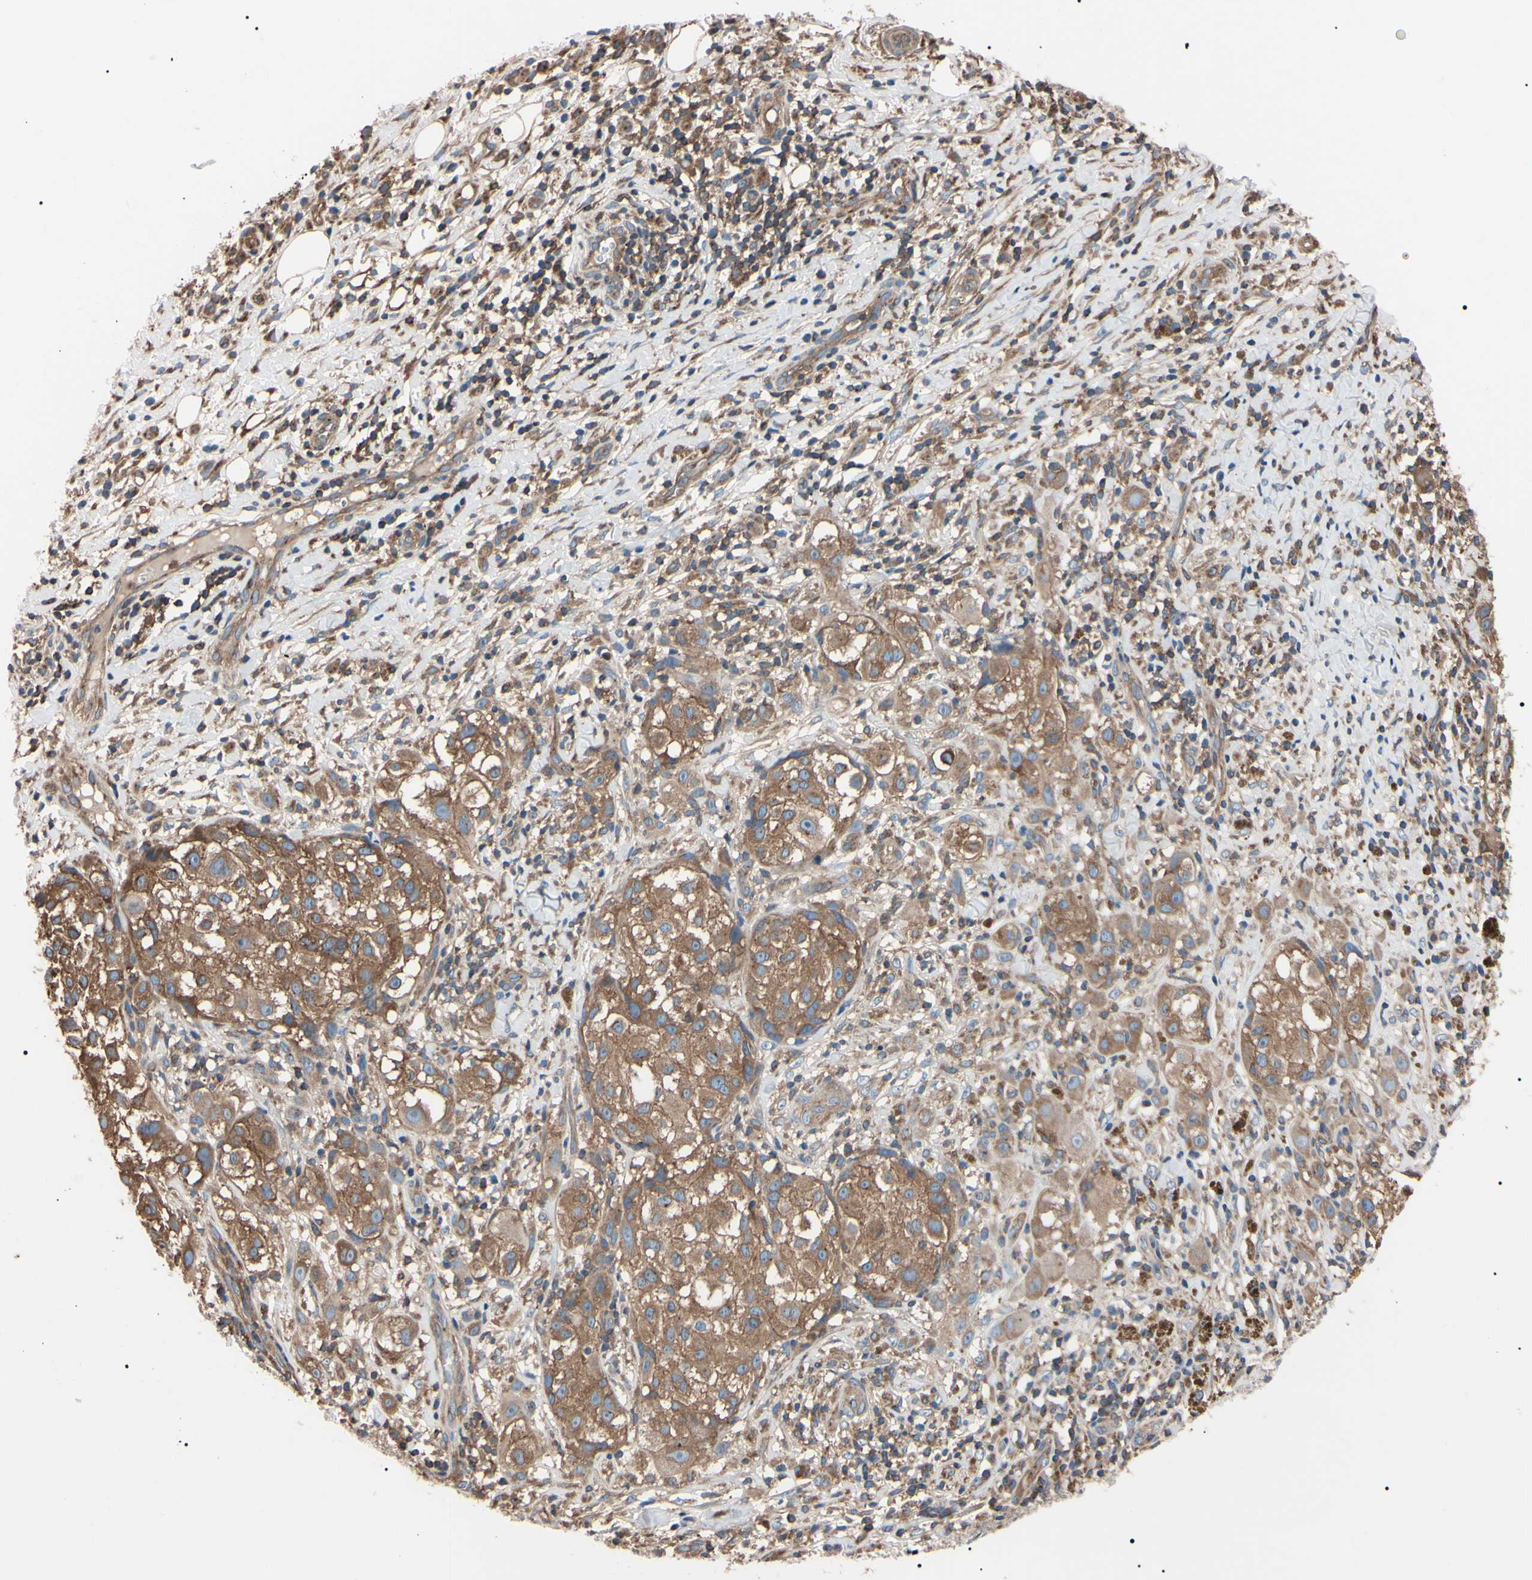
{"staining": {"intensity": "moderate", "quantity": ">75%", "location": "cytoplasmic/membranous"}, "tissue": "melanoma", "cell_type": "Tumor cells", "image_type": "cancer", "snomed": [{"axis": "morphology", "description": "Necrosis, NOS"}, {"axis": "morphology", "description": "Malignant melanoma, NOS"}, {"axis": "topography", "description": "Skin"}], "caption": "Immunohistochemical staining of human malignant melanoma reveals medium levels of moderate cytoplasmic/membranous protein expression in about >75% of tumor cells. (brown staining indicates protein expression, while blue staining denotes nuclei).", "gene": "PRKACA", "patient": {"sex": "female", "age": 87}}